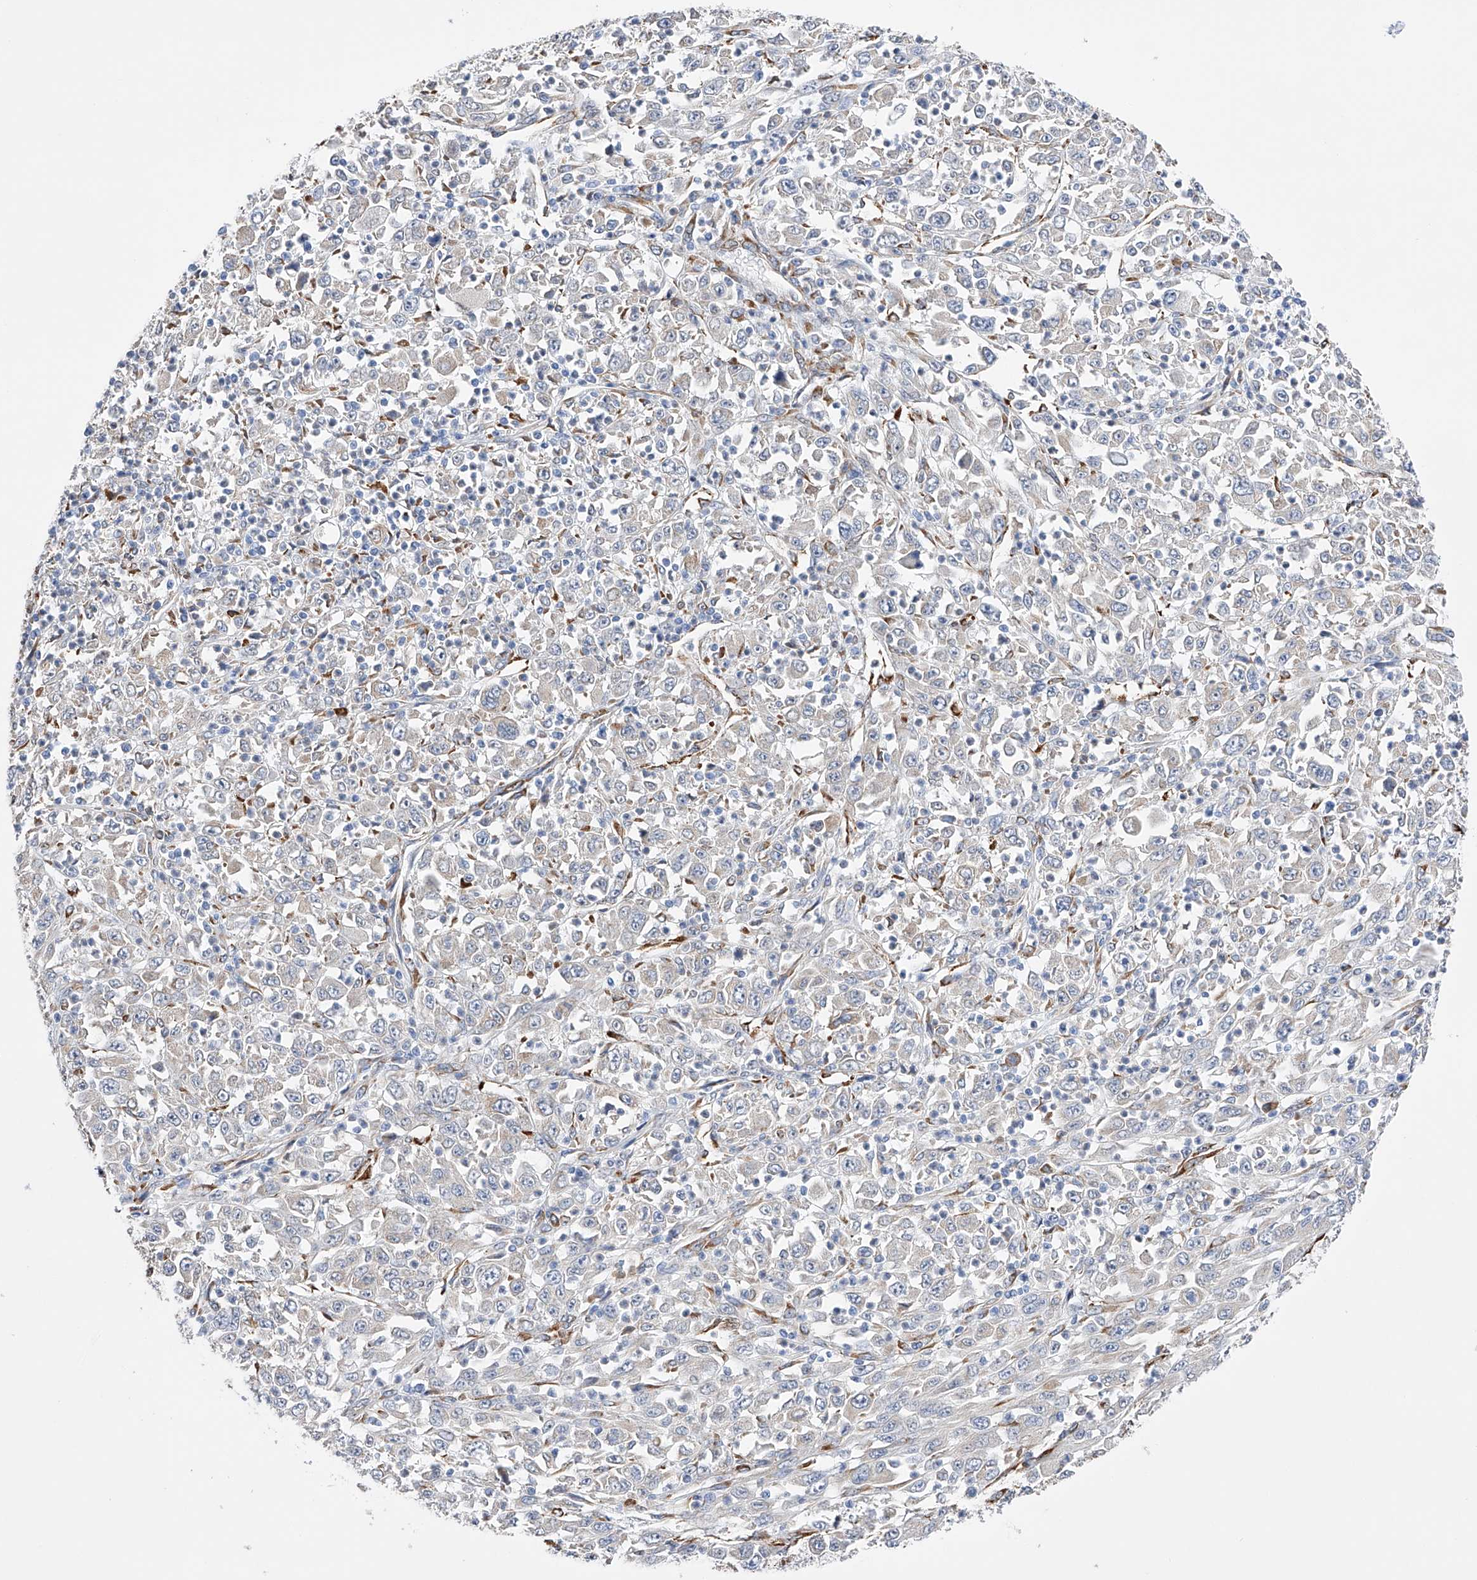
{"staining": {"intensity": "weak", "quantity": "<25%", "location": "cytoplasmic/membranous"}, "tissue": "melanoma", "cell_type": "Tumor cells", "image_type": "cancer", "snomed": [{"axis": "morphology", "description": "Malignant melanoma, Metastatic site"}, {"axis": "topography", "description": "Skin"}], "caption": "Tumor cells are negative for protein expression in human melanoma.", "gene": "PDIA5", "patient": {"sex": "female", "age": 56}}